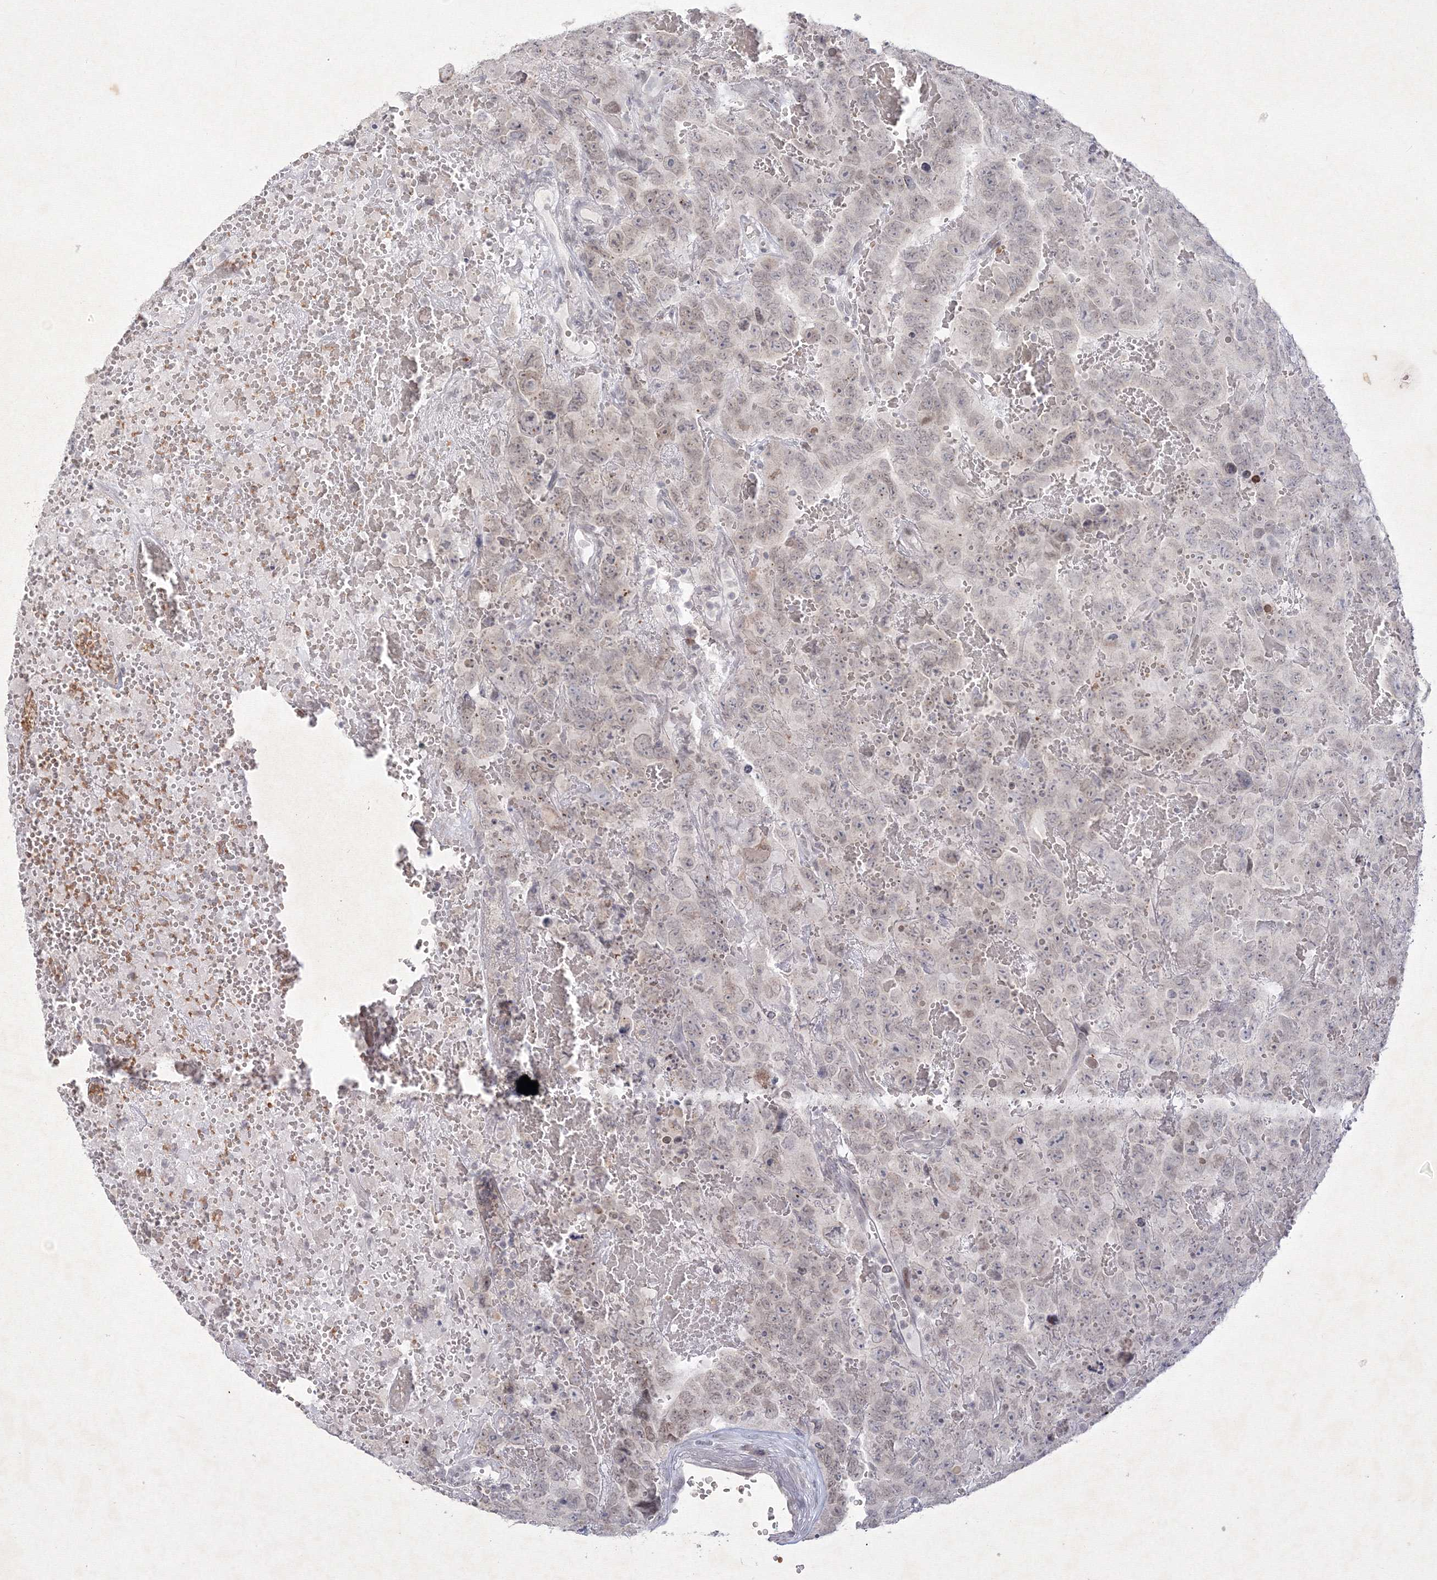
{"staining": {"intensity": "negative", "quantity": "none", "location": "none"}, "tissue": "testis cancer", "cell_type": "Tumor cells", "image_type": "cancer", "snomed": [{"axis": "morphology", "description": "Carcinoma, Embryonal, NOS"}, {"axis": "topography", "description": "Testis"}], "caption": "Testis embryonal carcinoma stained for a protein using immunohistochemistry demonstrates no staining tumor cells.", "gene": "NXPE3", "patient": {"sex": "male", "age": 45}}